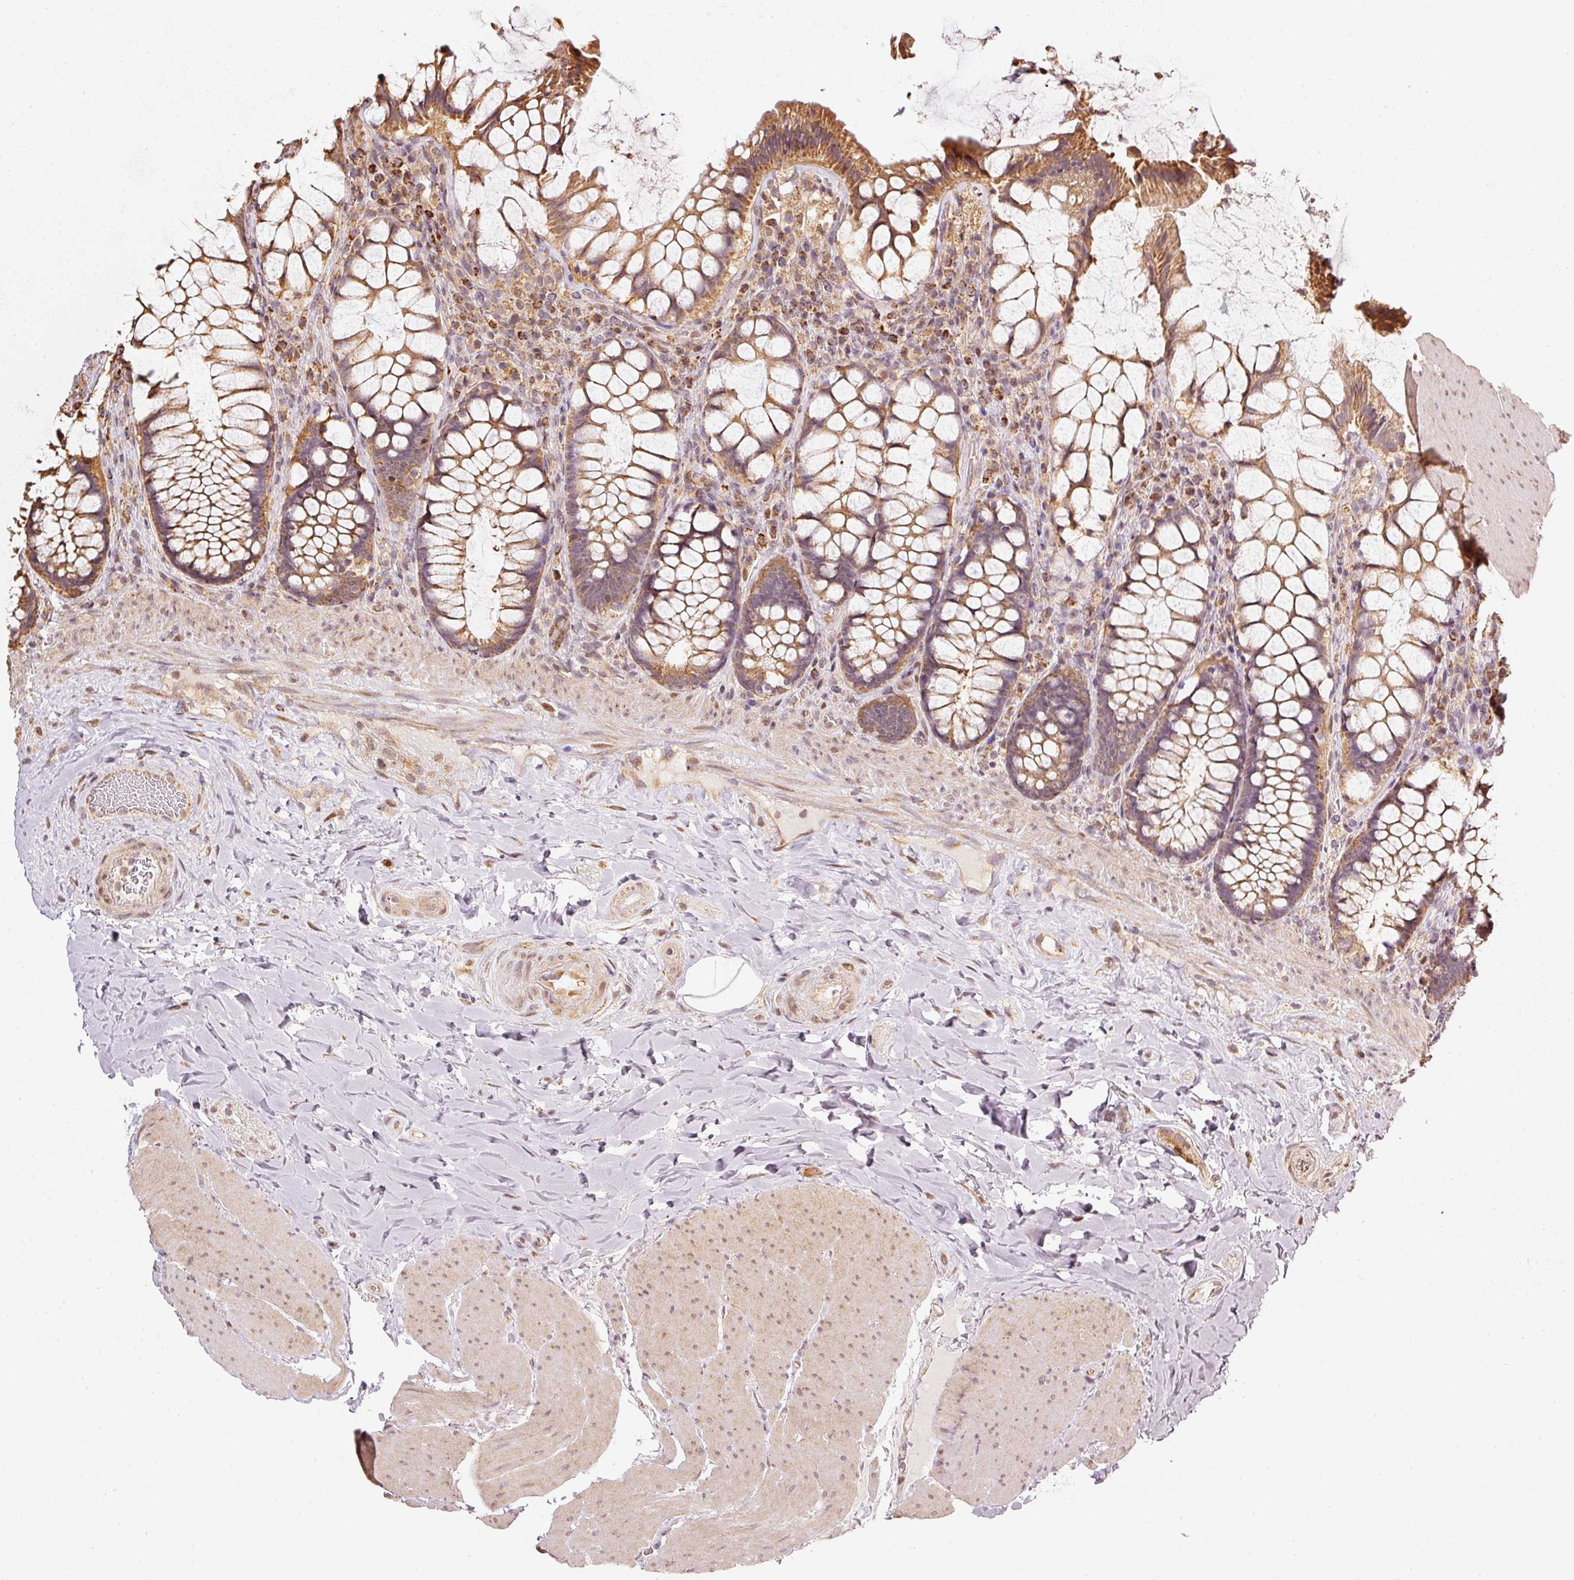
{"staining": {"intensity": "moderate", "quantity": ">75%", "location": "cytoplasmic/membranous"}, "tissue": "rectum", "cell_type": "Glandular cells", "image_type": "normal", "snomed": [{"axis": "morphology", "description": "Normal tissue, NOS"}, {"axis": "topography", "description": "Rectum"}], "caption": "Moderate cytoplasmic/membranous protein staining is present in about >75% of glandular cells in rectum. Using DAB (brown) and hematoxylin (blue) stains, captured at high magnification using brightfield microscopy.", "gene": "RAB35", "patient": {"sex": "female", "age": 58}}